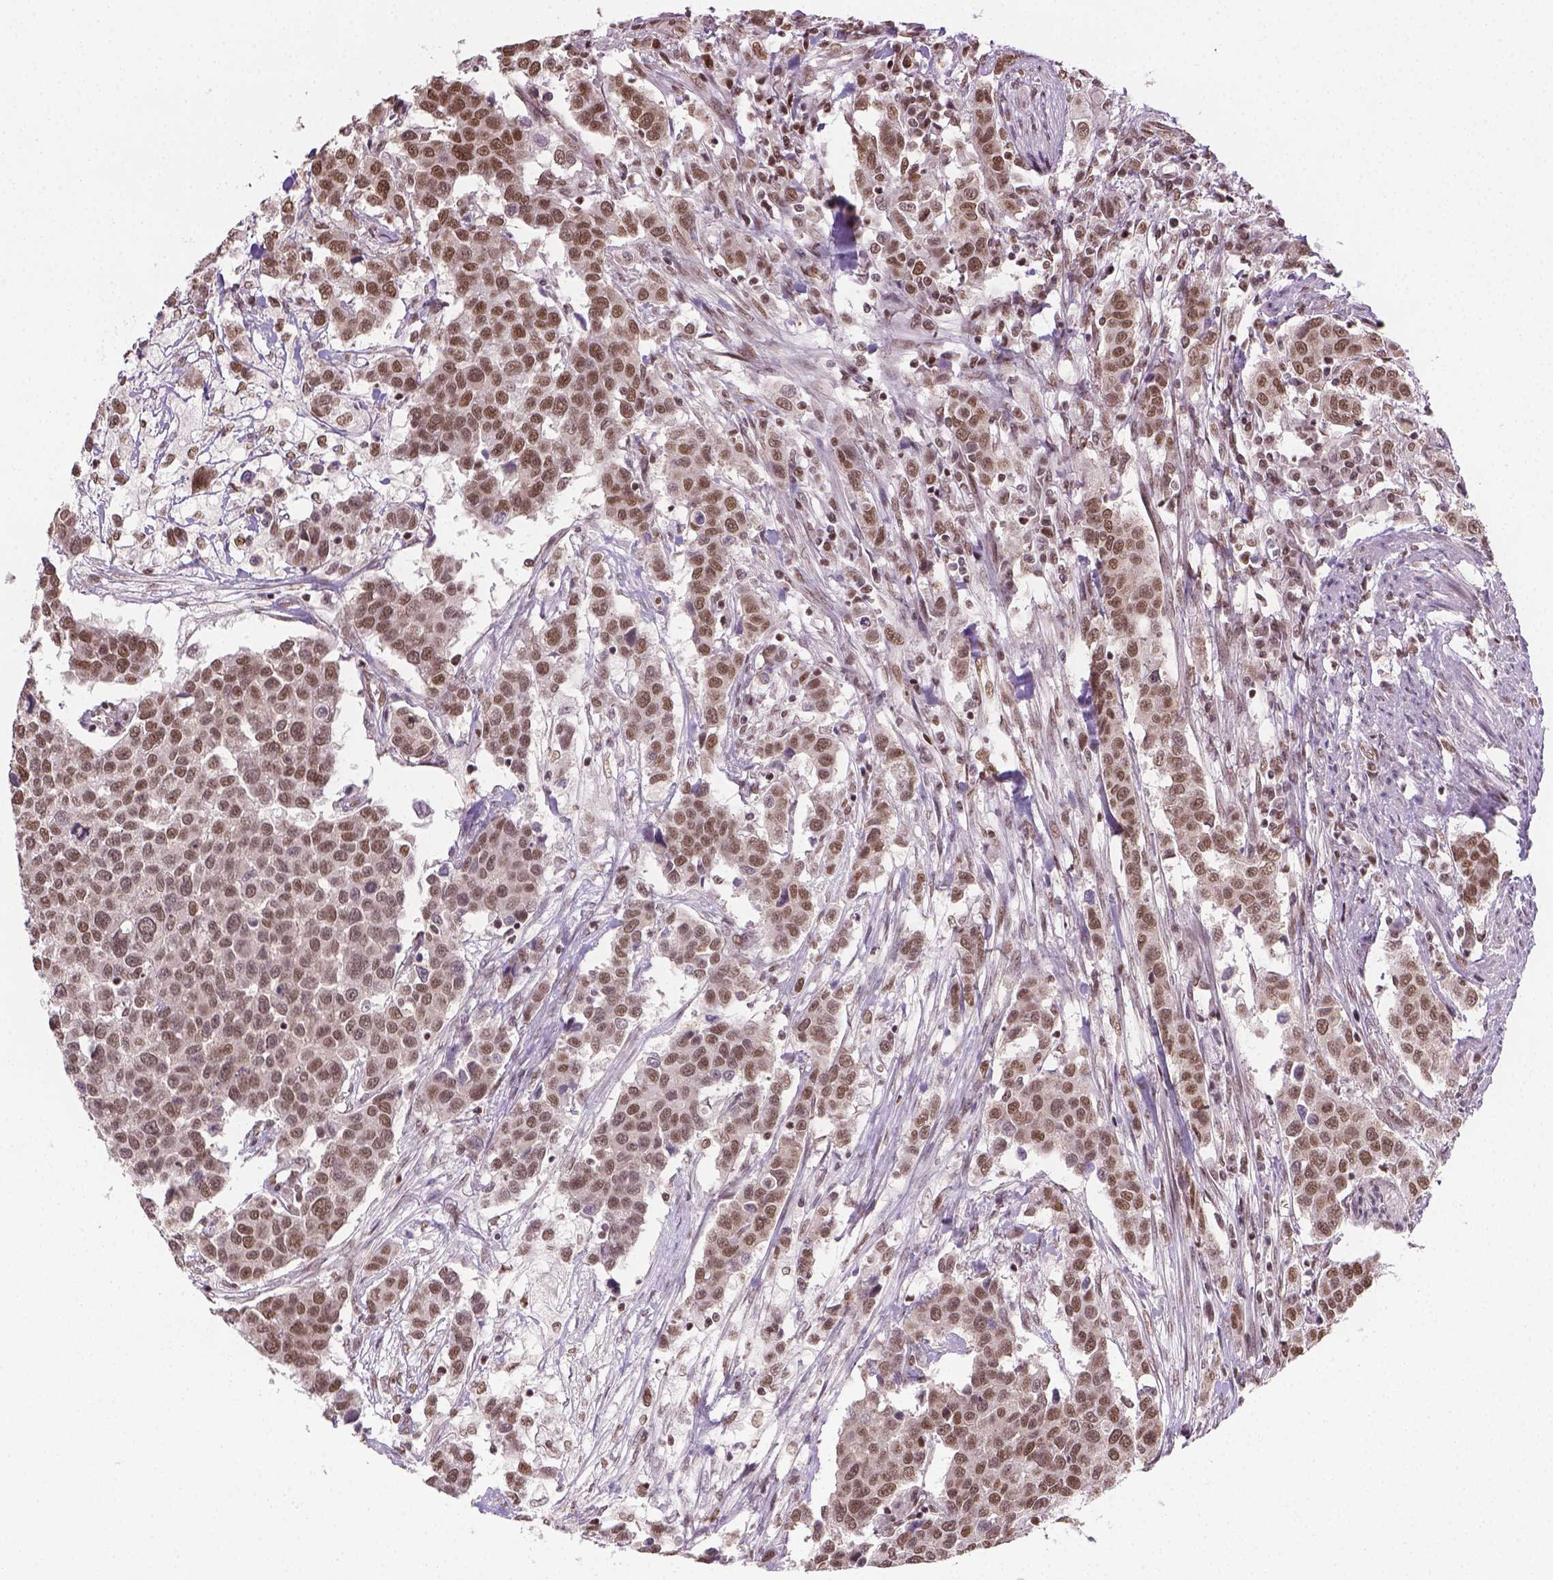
{"staining": {"intensity": "moderate", "quantity": ">75%", "location": "nuclear"}, "tissue": "urothelial cancer", "cell_type": "Tumor cells", "image_type": "cancer", "snomed": [{"axis": "morphology", "description": "Urothelial carcinoma, High grade"}, {"axis": "topography", "description": "Urinary bladder"}], "caption": "DAB immunohistochemical staining of human urothelial cancer shows moderate nuclear protein staining in approximately >75% of tumor cells. Nuclei are stained in blue.", "gene": "FANCE", "patient": {"sex": "female", "age": 58}}